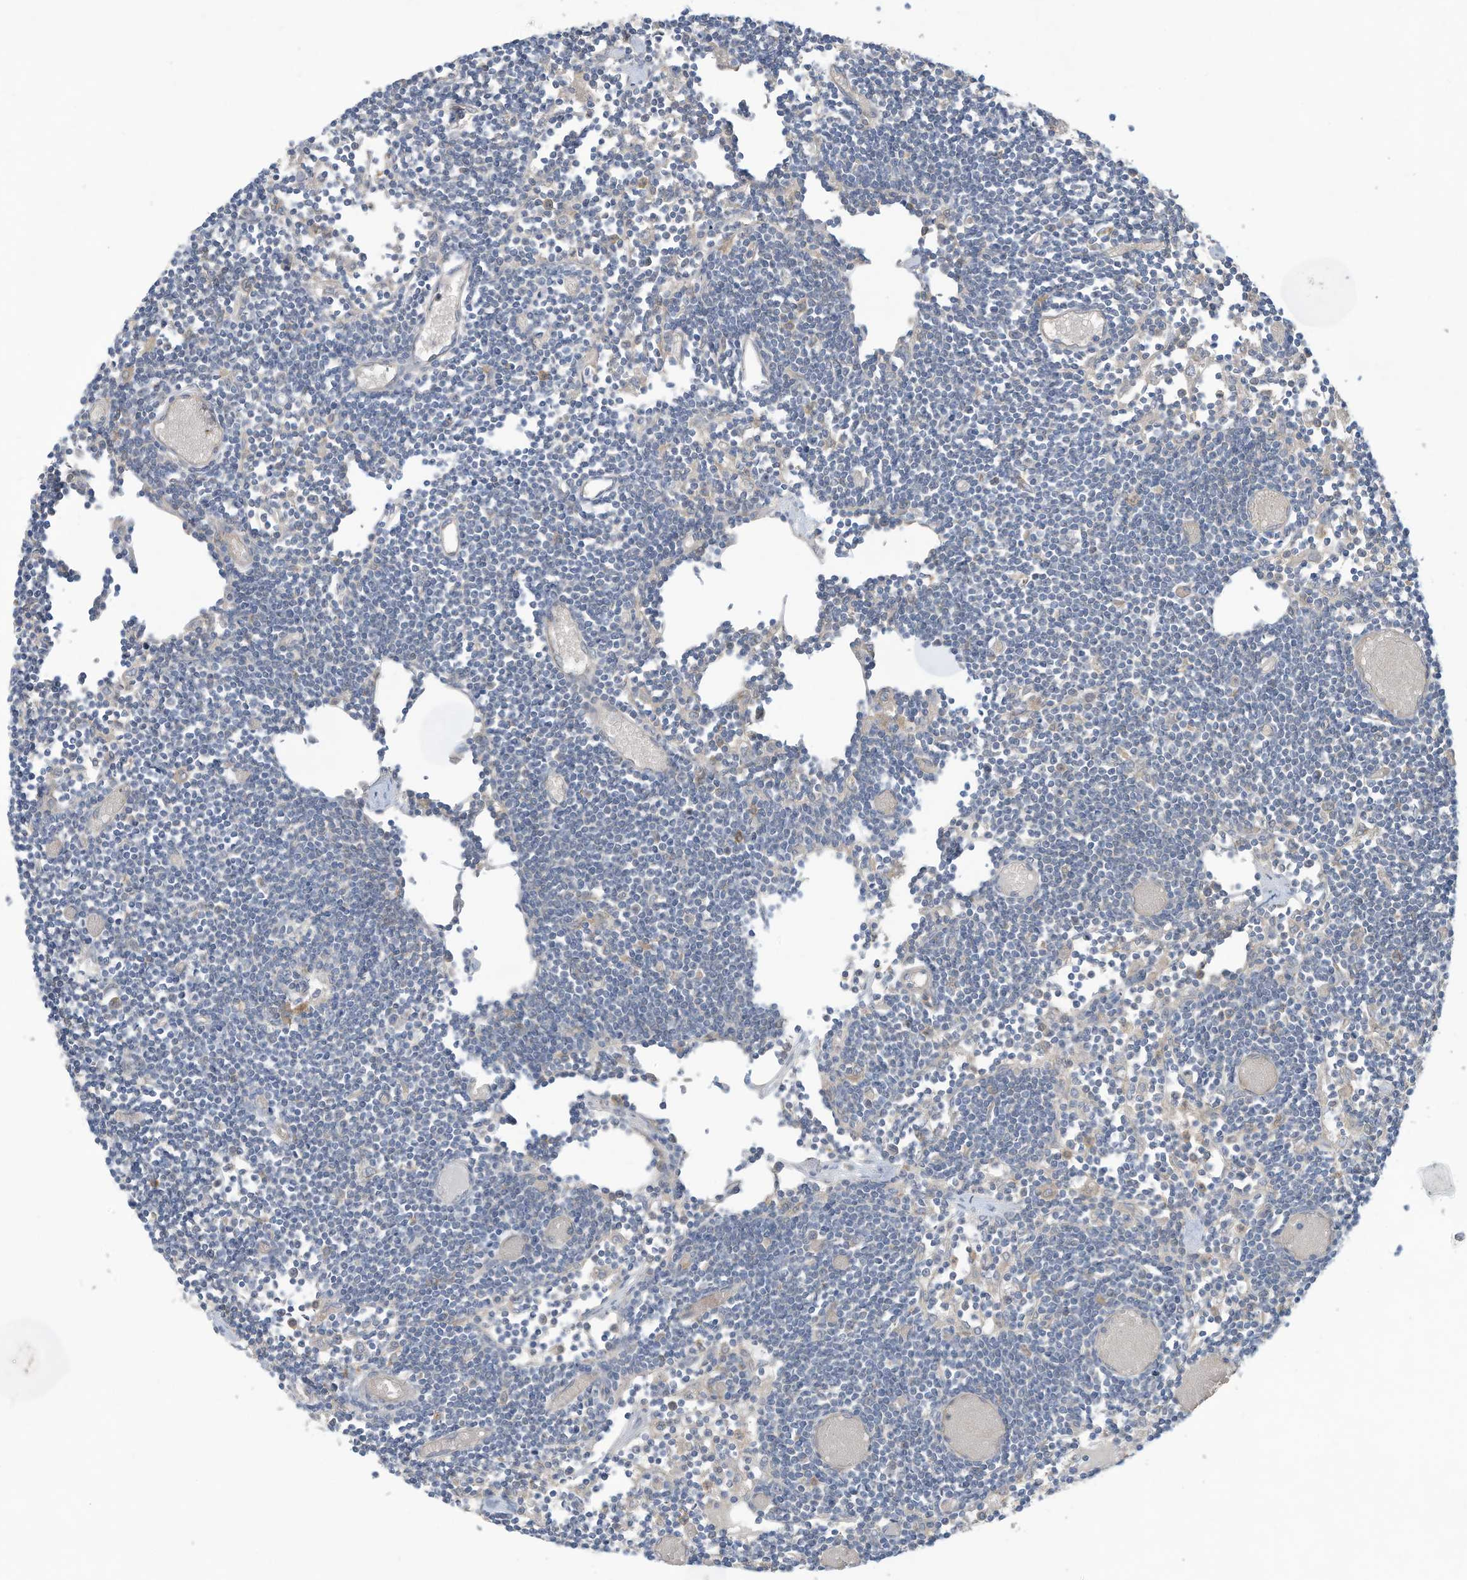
{"staining": {"intensity": "weak", "quantity": ">75%", "location": "cytoplasmic/membranous"}, "tissue": "lymph node", "cell_type": "Germinal center cells", "image_type": "normal", "snomed": [{"axis": "morphology", "description": "Normal tissue, NOS"}, {"axis": "topography", "description": "Lymph node"}], "caption": "Immunohistochemistry (DAB (3,3'-diaminobenzidine)) staining of benign lymph node shows weak cytoplasmic/membranous protein staining in approximately >75% of germinal center cells. (brown staining indicates protein expression, while blue staining denotes nuclei).", "gene": "ADI1", "patient": {"sex": "female", "age": 11}}